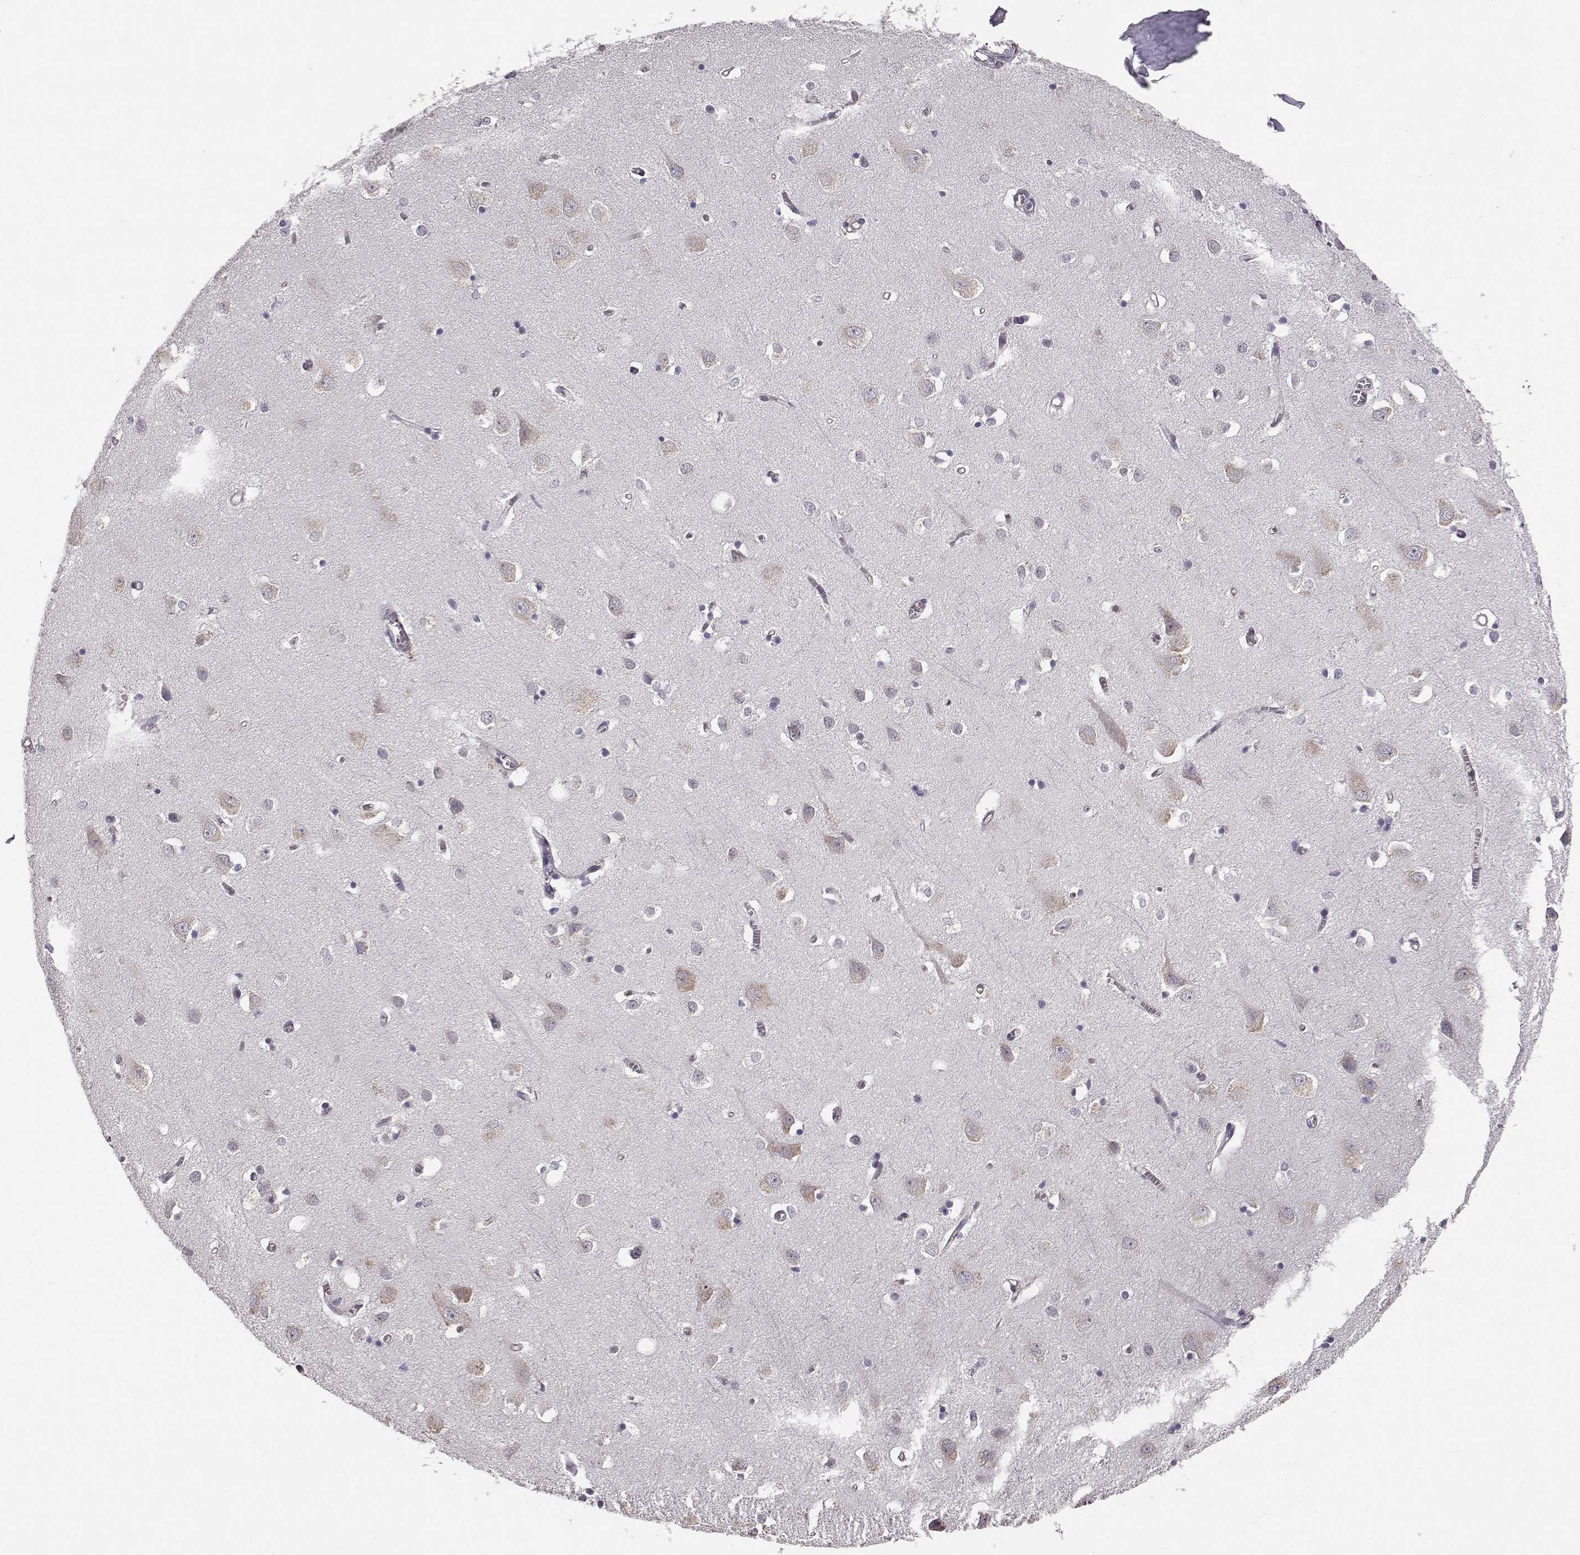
{"staining": {"intensity": "negative", "quantity": "none", "location": "none"}, "tissue": "cerebral cortex", "cell_type": "Endothelial cells", "image_type": "normal", "snomed": [{"axis": "morphology", "description": "Normal tissue, NOS"}, {"axis": "topography", "description": "Cerebral cortex"}], "caption": "Cerebral cortex stained for a protein using IHC displays no positivity endothelial cells.", "gene": "BFSP2", "patient": {"sex": "male", "age": 70}}